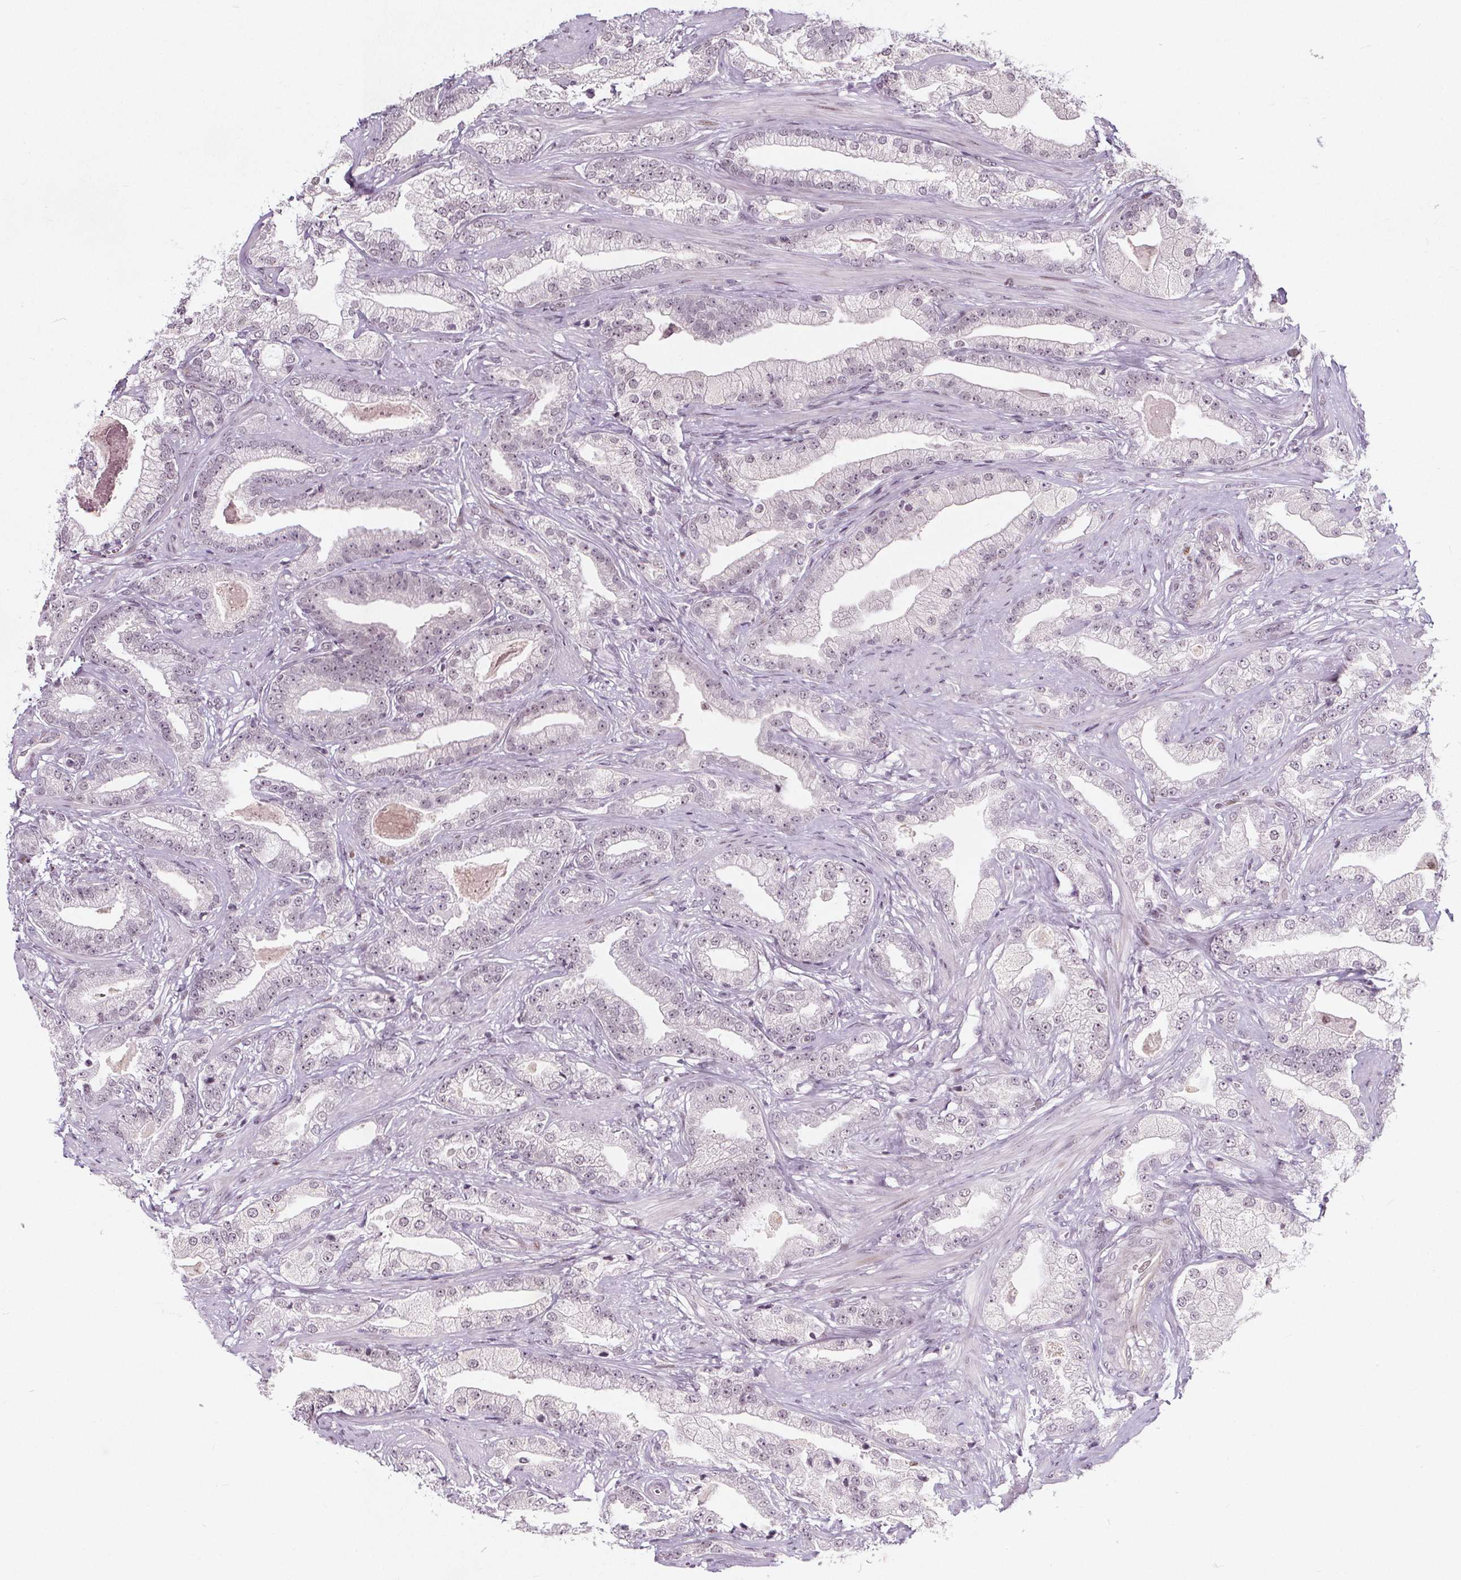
{"staining": {"intensity": "weak", "quantity": "25%-75%", "location": "nuclear"}, "tissue": "prostate cancer", "cell_type": "Tumor cells", "image_type": "cancer", "snomed": [{"axis": "morphology", "description": "Adenocarcinoma, Low grade"}, {"axis": "topography", "description": "Prostate"}], "caption": "This histopathology image displays low-grade adenocarcinoma (prostate) stained with IHC to label a protein in brown. The nuclear of tumor cells show weak positivity for the protein. Nuclei are counter-stained blue.", "gene": "TAF6L", "patient": {"sex": "male", "age": 61}}